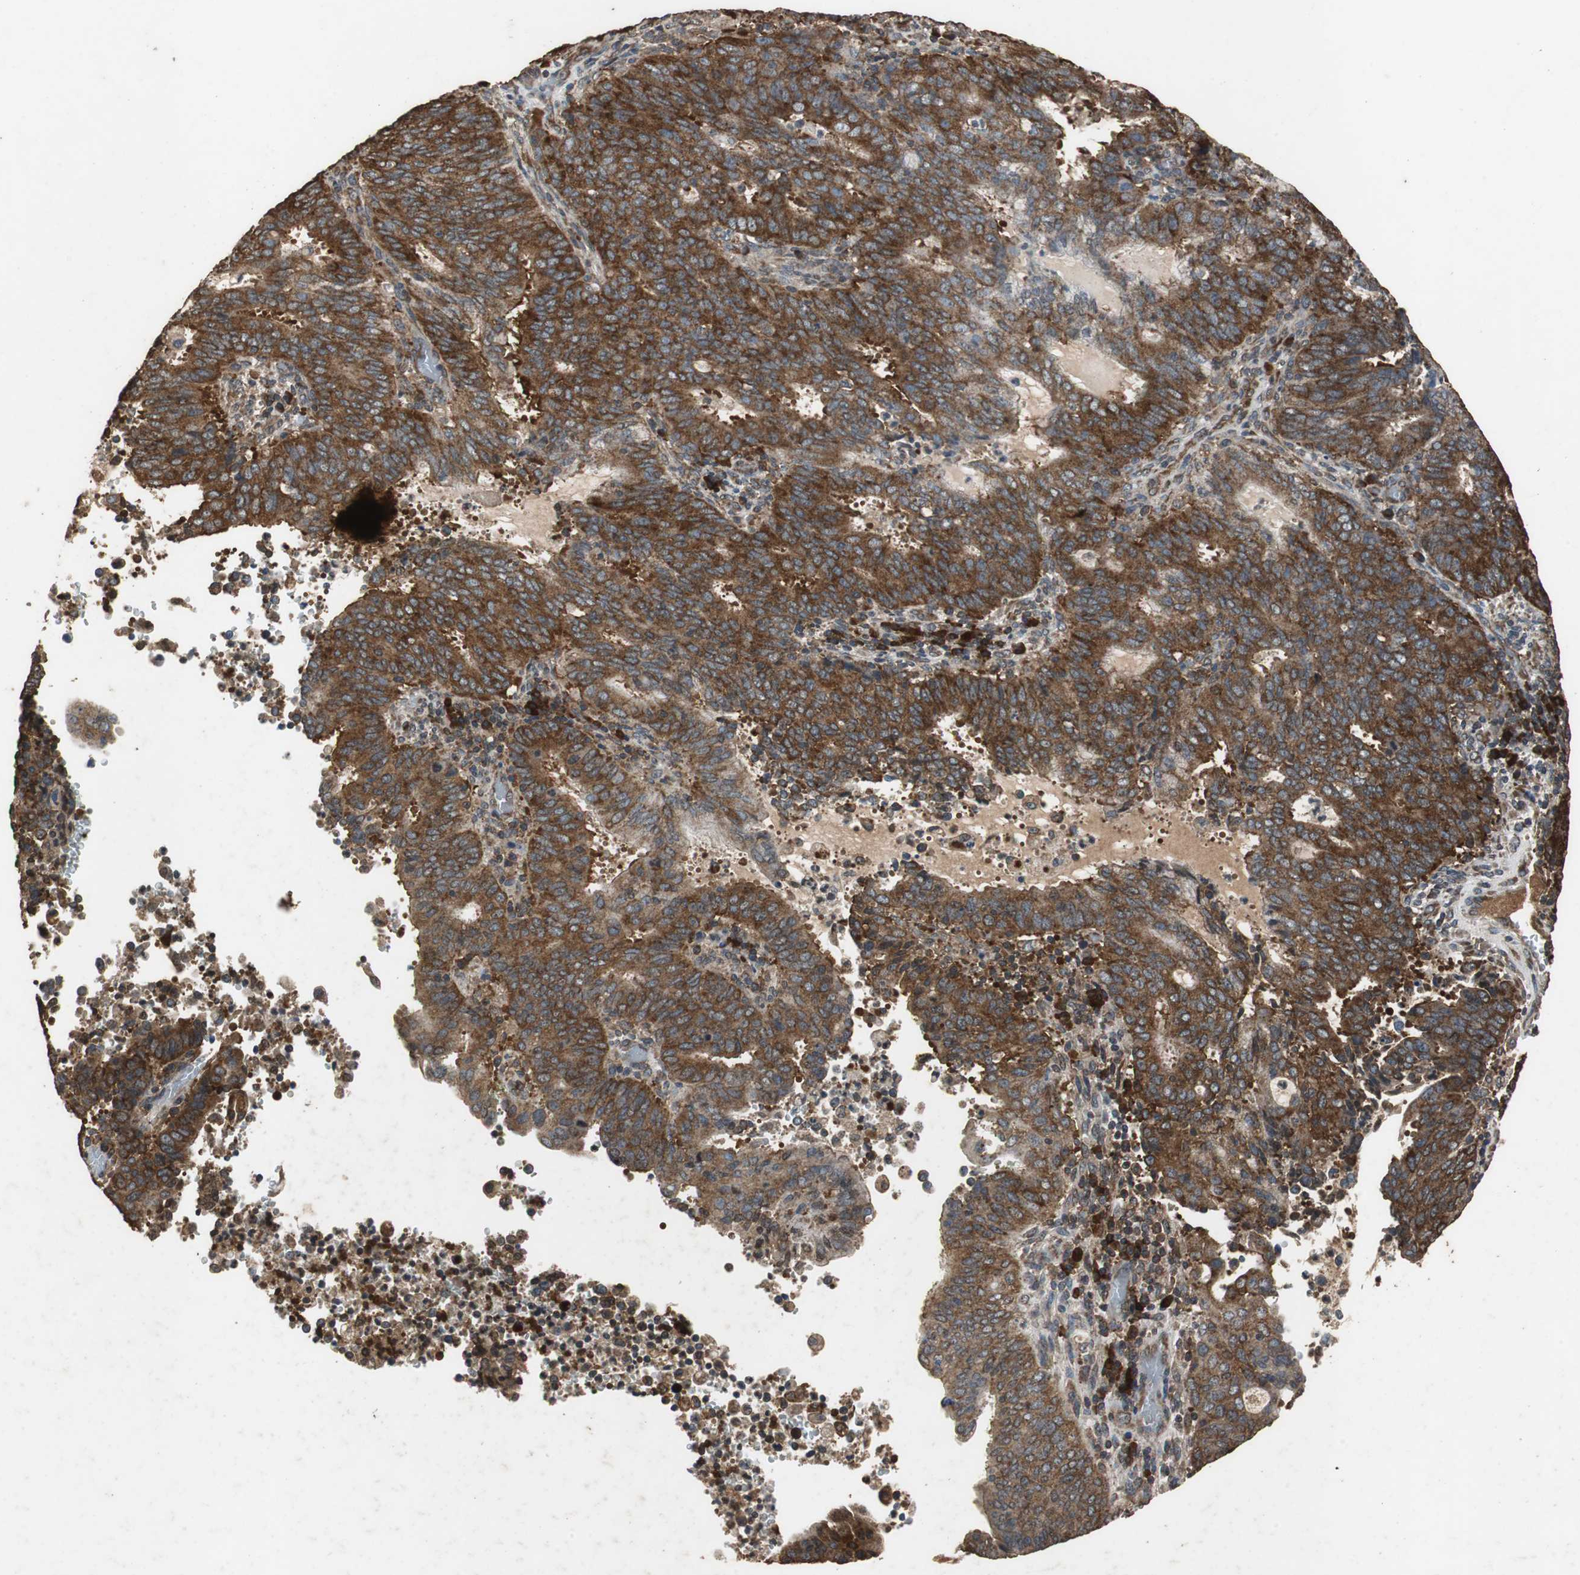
{"staining": {"intensity": "strong", "quantity": ">75%", "location": "cytoplasmic/membranous"}, "tissue": "cervical cancer", "cell_type": "Tumor cells", "image_type": "cancer", "snomed": [{"axis": "morphology", "description": "Adenocarcinoma, NOS"}, {"axis": "topography", "description": "Cervix"}], "caption": "An immunohistochemistry micrograph of tumor tissue is shown. Protein staining in brown shows strong cytoplasmic/membranous positivity in cervical cancer within tumor cells.", "gene": "NAA10", "patient": {"sex": "female", "age": 44}}